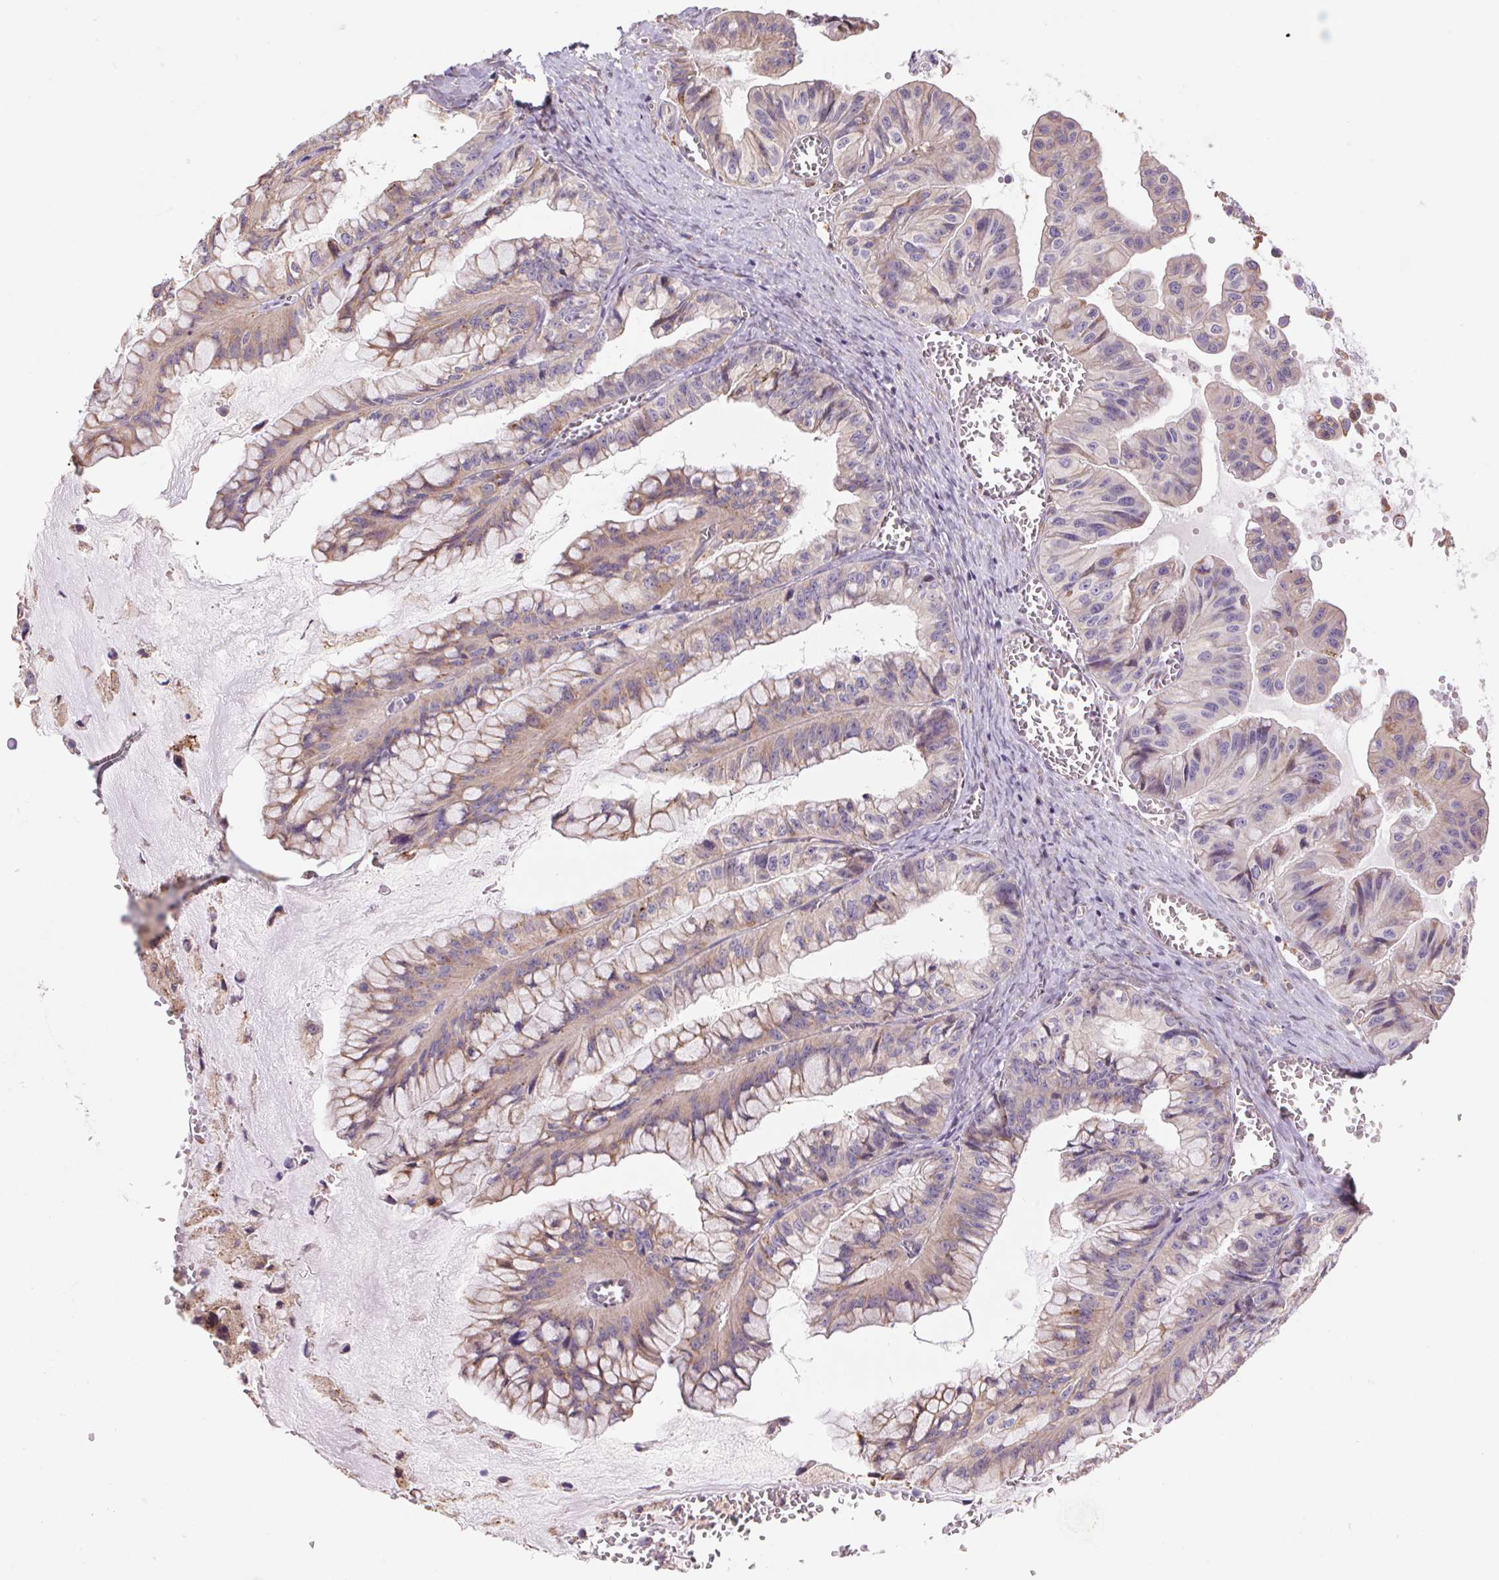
{"staining": {"intensity": "weak", "quantity": "25%-75%", "location": "cytoplasmic/membranous"}, "tissue": "ovarian cancer", "cell_type": "Tumor cells", "image_type": "cancer", "snomed": [{"axis": "morphology", "description": "Cystadenocarcinoma, mucinous, NOS"}, {"axis": "topography", "description": "Ovary"}], "caption": "Mucinous cystadenocarcinoma (ovarian) stained with DAB (3,3'-diaminobenzidine) immunohistochemistry exhibits low levels of weak cytoplasmic/membranous positivity in about 25%-75% of tumor cells. The protein of interest is shown in brown color, while the nuclei are stained blue.", "gene": "KLHL20", "patient": {"sex": "female", "age": 72}}